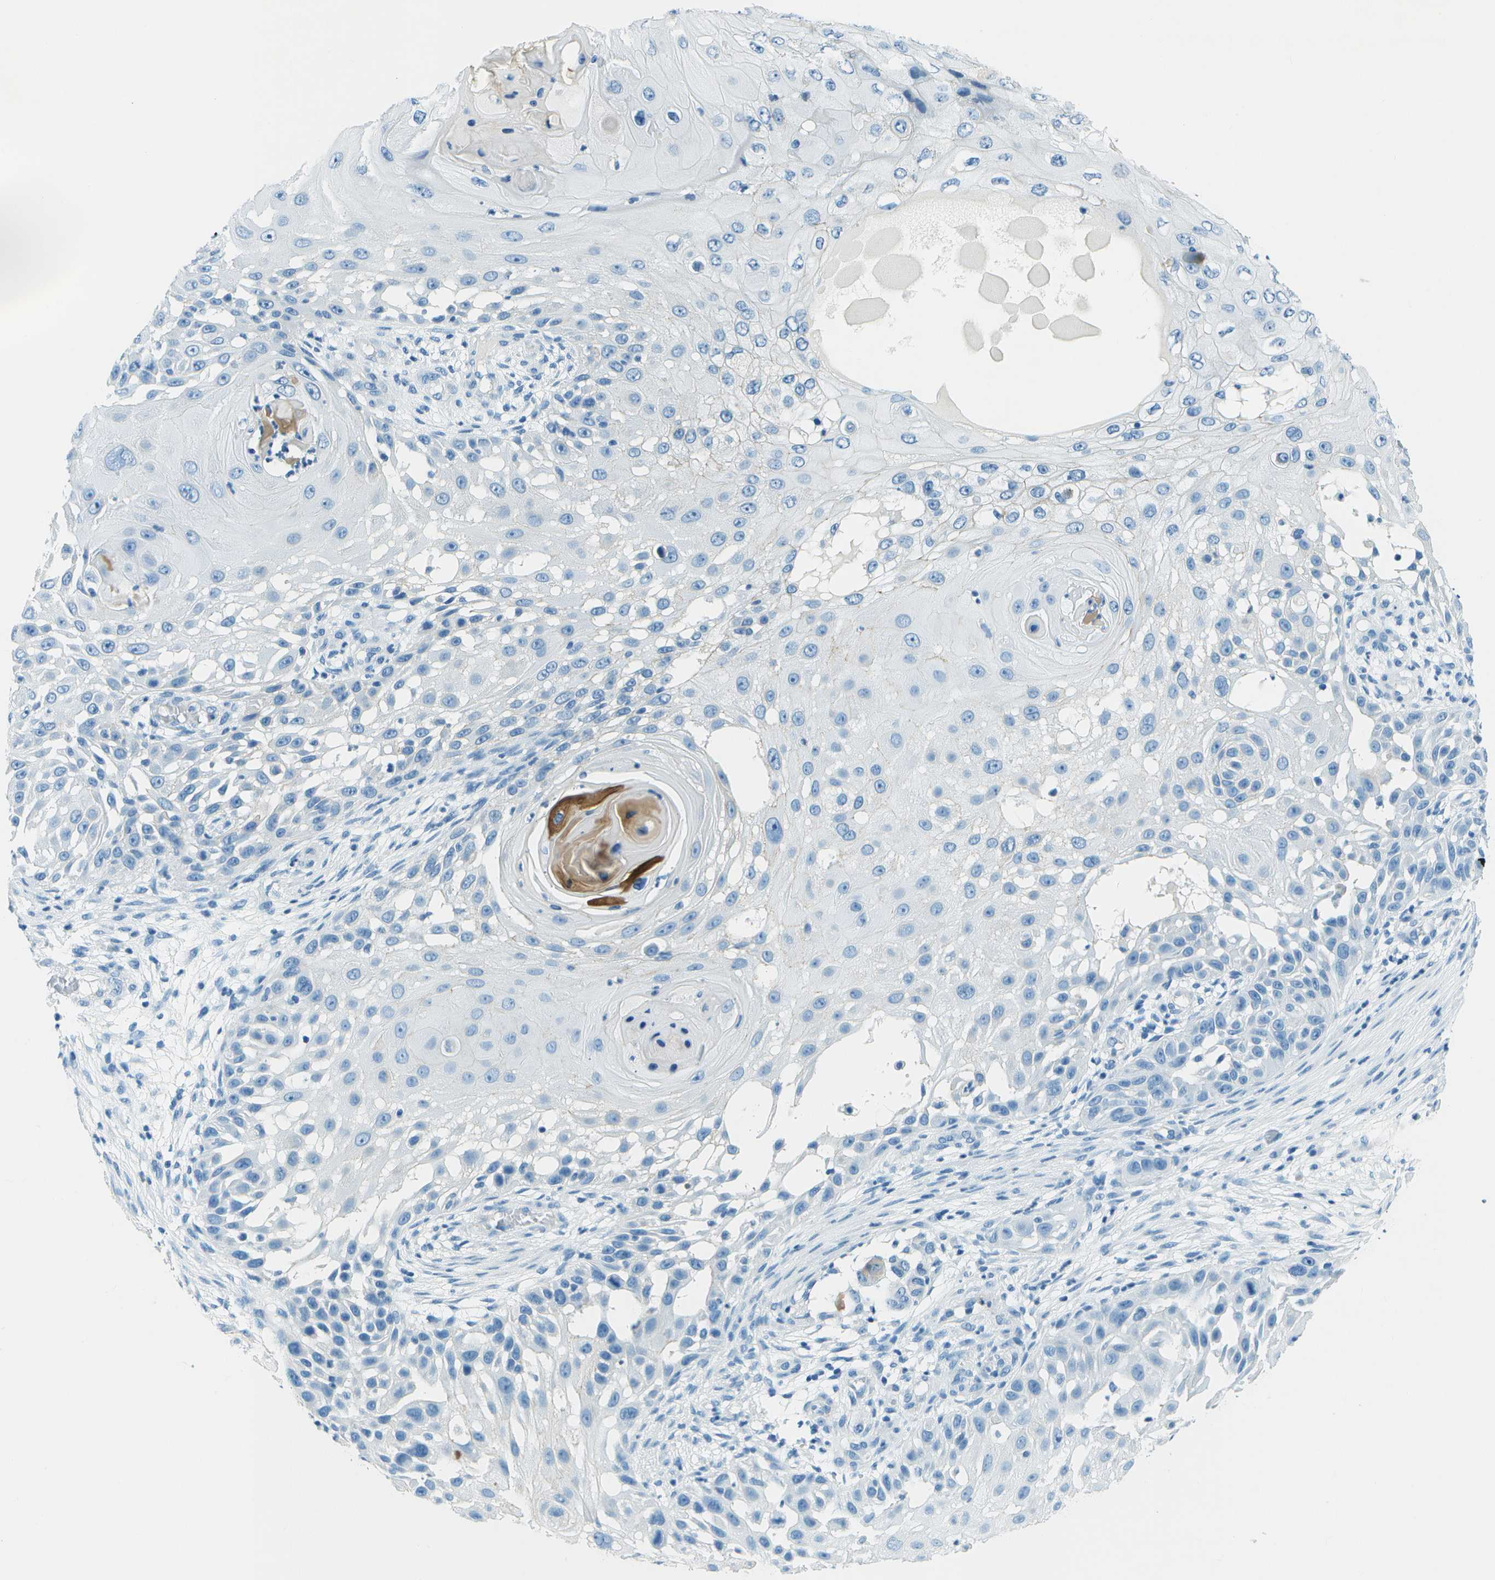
{"staining": {"intensity": "negative", "quantity": "none", "location": "none"}, "tissue": "skin cancer", "cell_type": "Tumor cells", "image_type": "cancer", "snomed": [{"axis": "morphology", "description": "Squamous cell carcinoma, NOS"}, {"axis": "topography", "description": "Skin"}], "caption": "High magnification brightfield microscopy of squamous cell carcinoma (skin) stained with DAB (3,3'-diaminobenzidine) (brown) and counterstained with hematoxylin (blue): tumor cells show no significant staining.", "gene": "SLC16A10", "patient": {"sex": "female", "age": 44}}